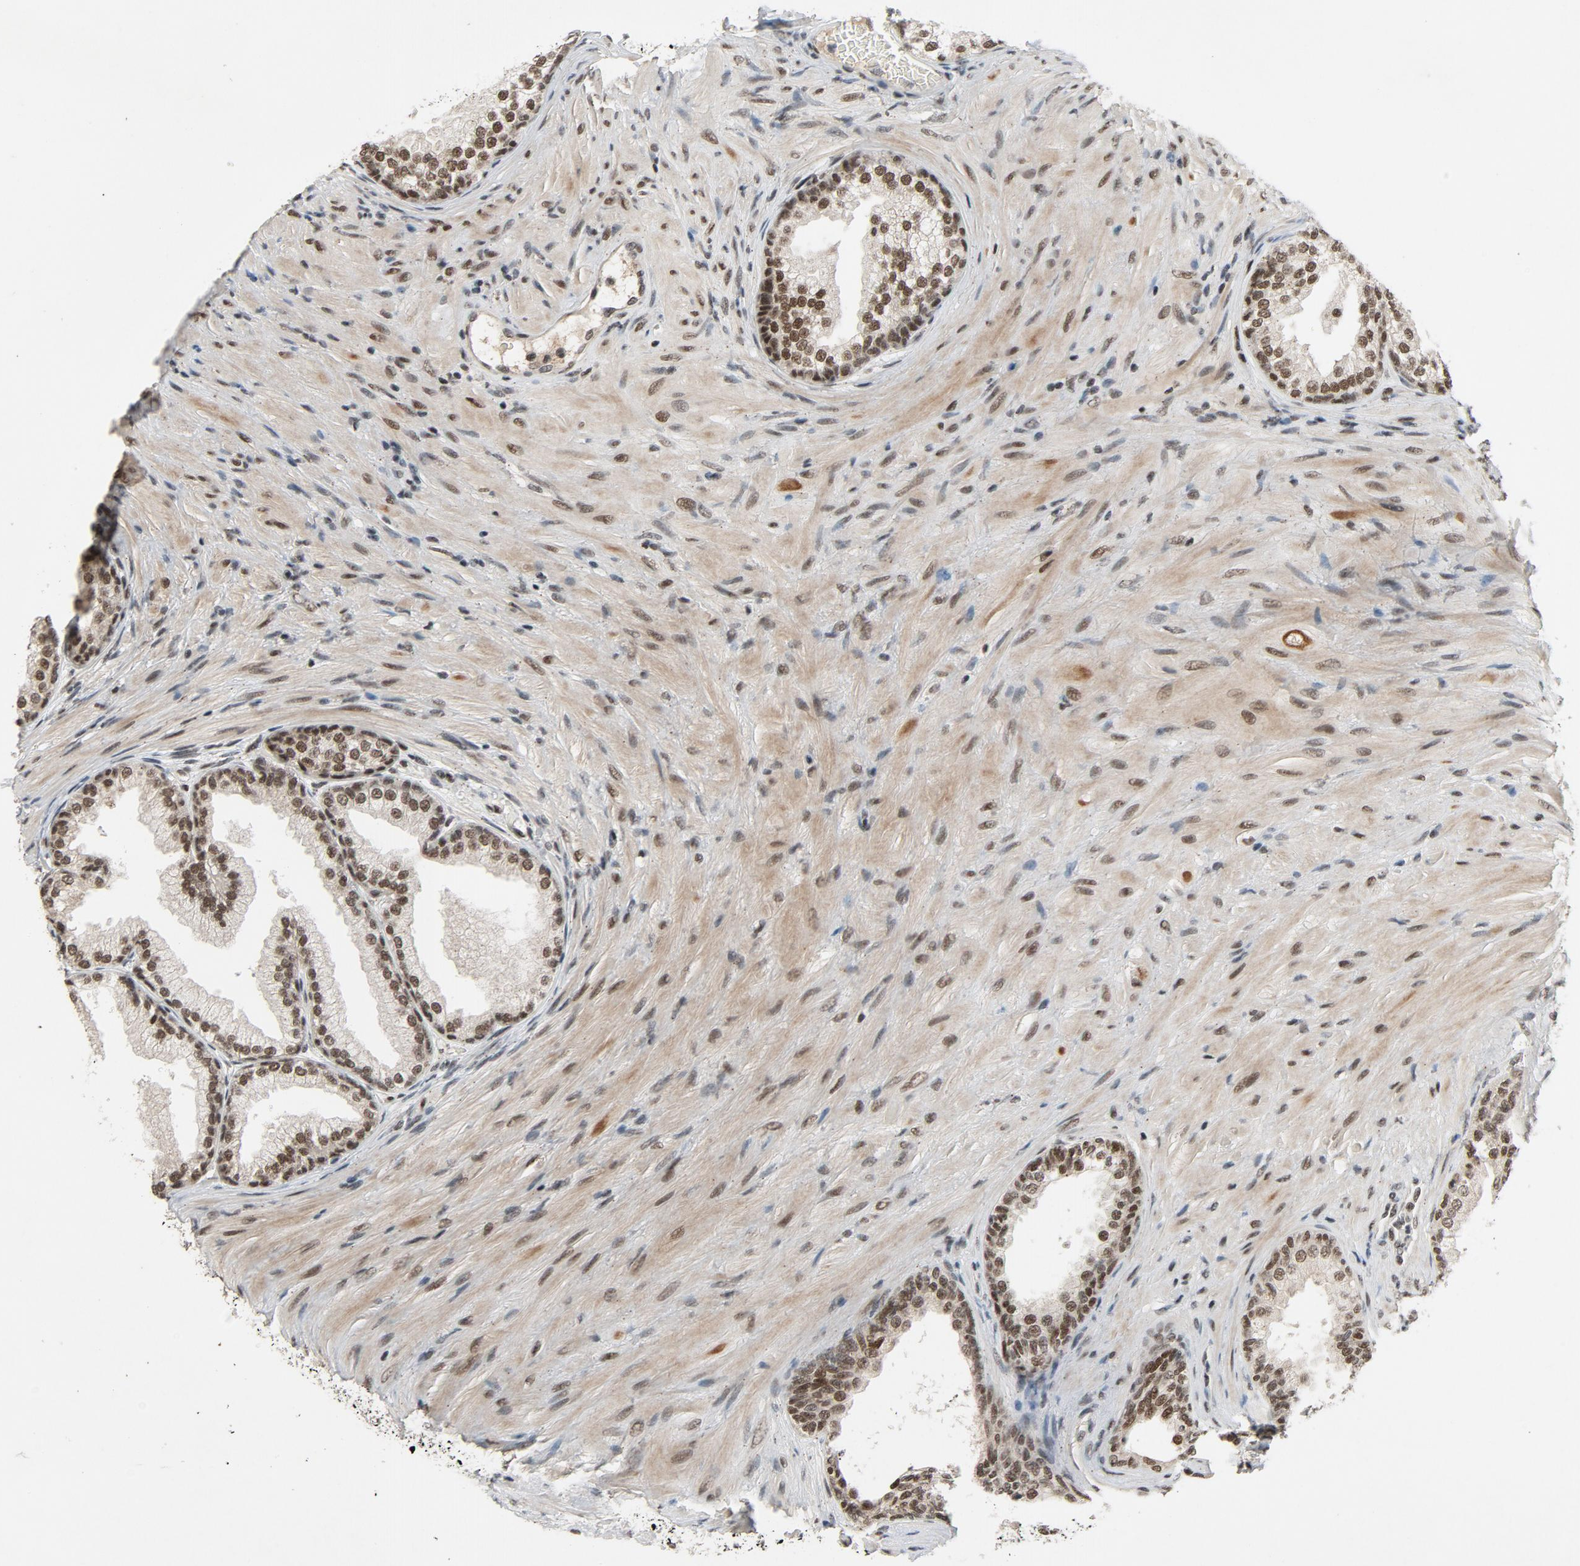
{"staining": {"intensity": "moderate", "quantity": ">75%", "location": "nuclear"}, "tissue": "prostate", "cell_type": "Glandular cells", "image_type": "normal", "snomed": [{"axis": "morphology", "description": "Normal tissue, NOS"}, {"axis": "topography", "description": "Prostate"}], "caption": "Immunohistochemical staining of unremarkable human prostate reveals medium levels of moderate nuclear staining in about >75% of glandular cells. Nuclei are stained in blue.", "gene": "SMARCD1", "patient": {"sex": "male", "age": 76}}